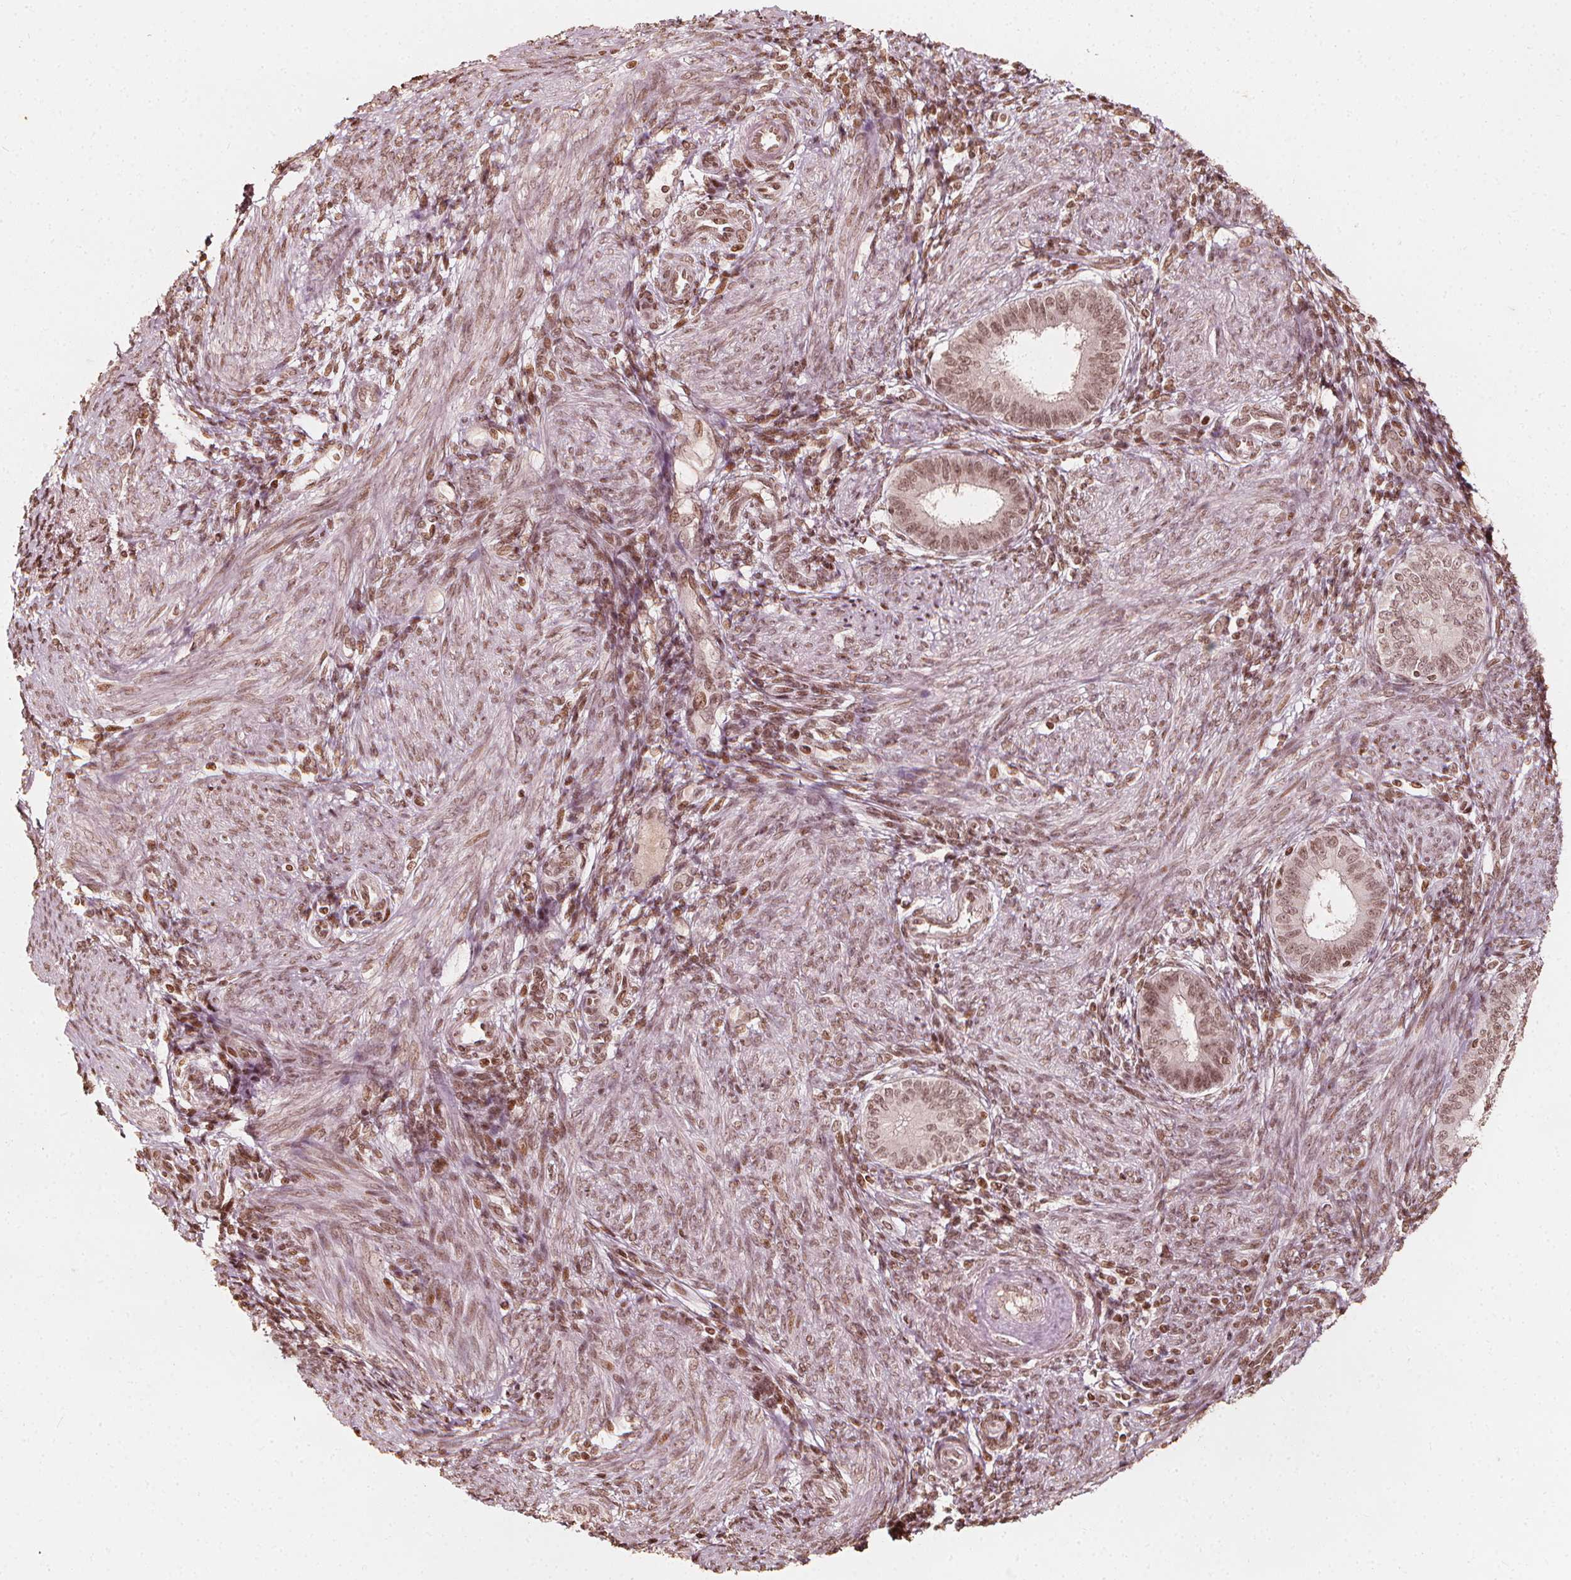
{"staining": {"intensity": "weak", "quantity": ">75%", "location": "nuclear"}, "tissue": "endometrium", "cell_type": "Cells in endometrial stroma", "image_type": "normal", "snomed": [{"axis": "morphology", "description": "Normal tissue, NOS"}, {"axis": "topography", "description": "Endometrium"}], "caption": "A high-resolution image shows immunohistochemistry staining of benign endometrium, which shows weak nuclear staining in about >75% of cells in endometrial stroma.", "gene": "H3C14", "patient": {"sex": "female", "age": 39}}